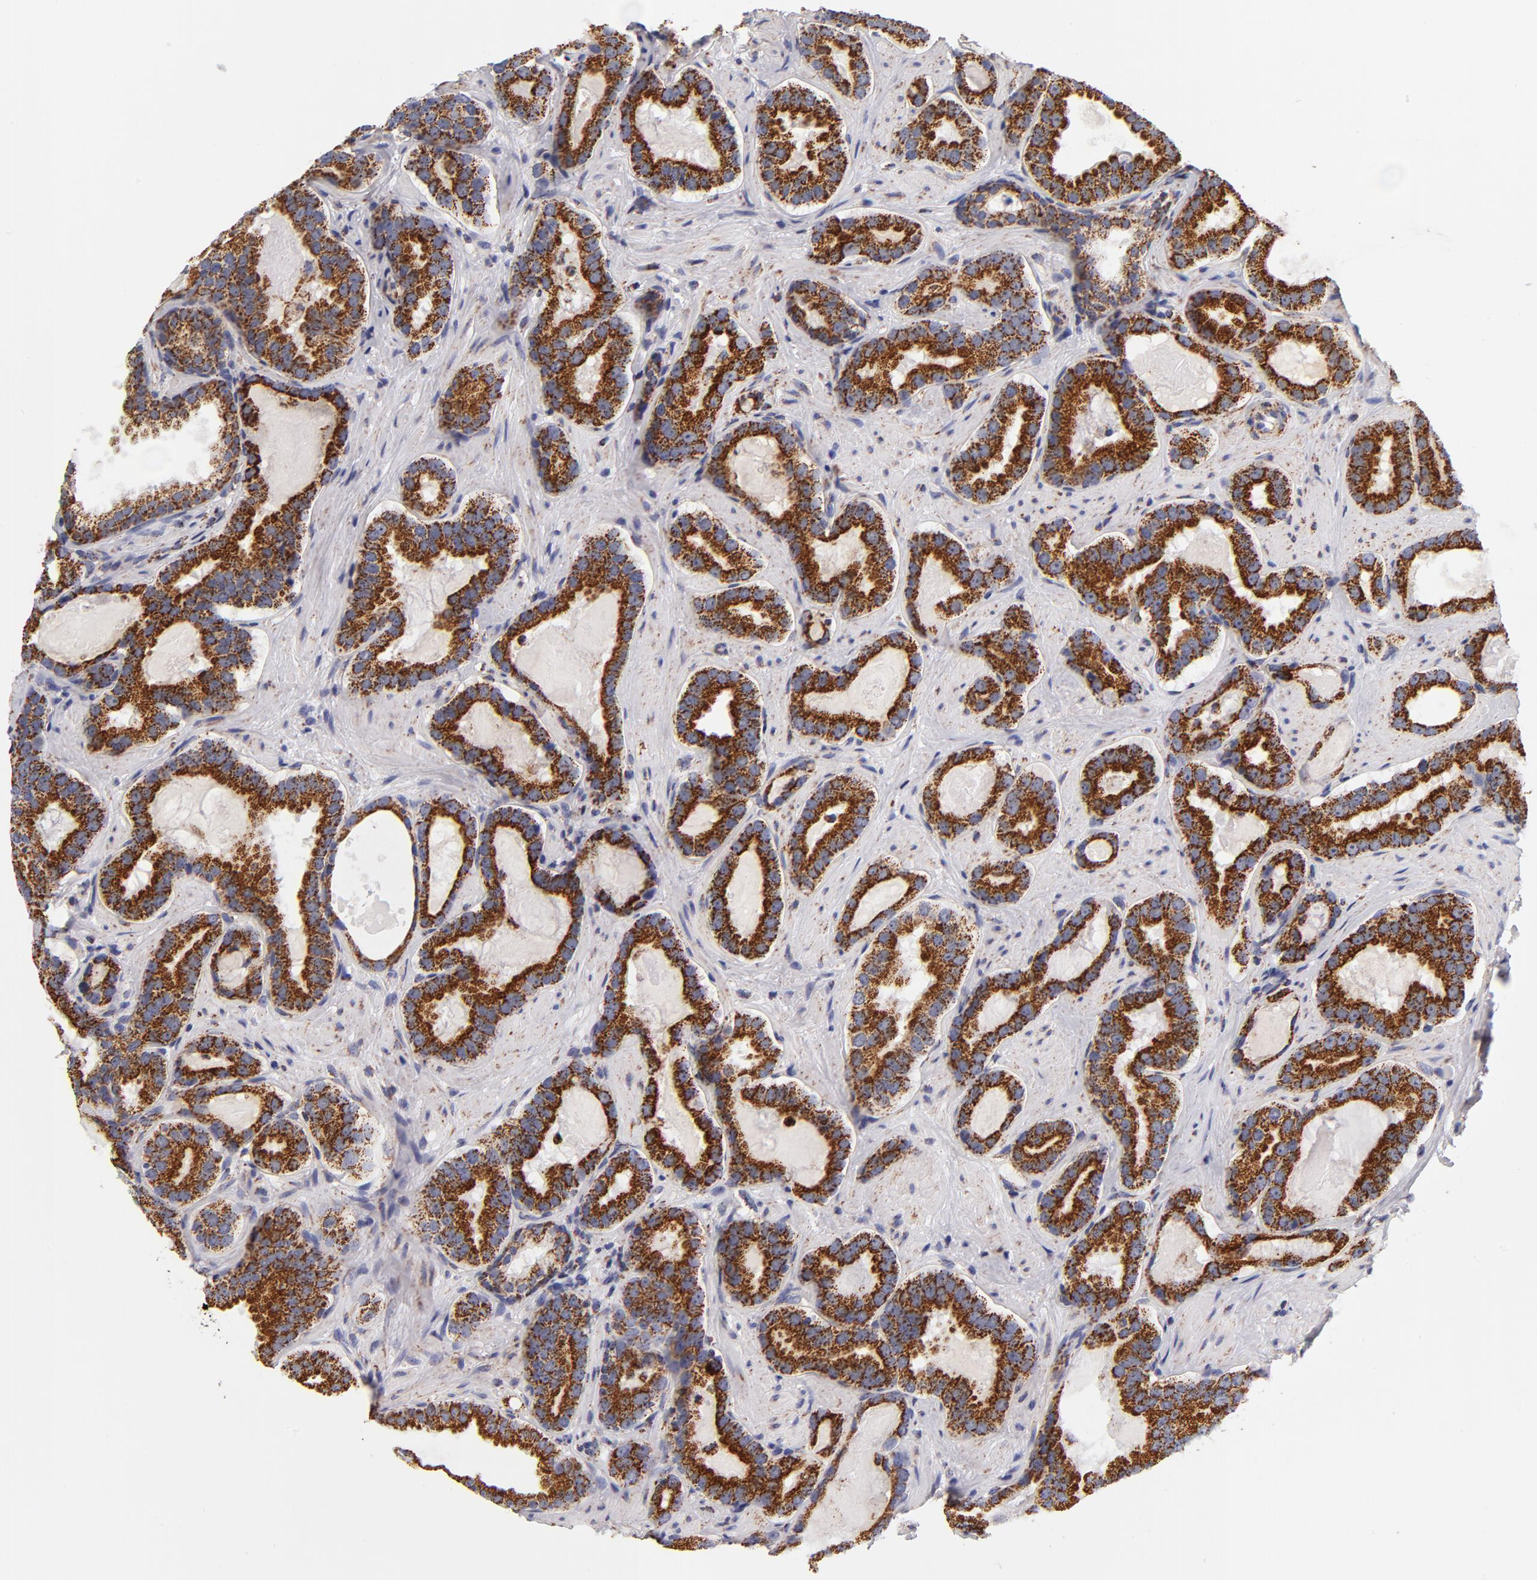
{"staining": {"intensity": "strong", "quantity": ">75%", "location": "cytoplasmic/membranous"}, "tissue": "prostate cancer", "cell_type": "Tumor cells", "image_type": "cancer", "snomed": [{"axis": "morphology", "description": "Adenocarcinoma, Low grade"}, {"axis": "topography", "description": "Prostate"}], "caption": "High-power microscopy captured an immunohistochemistry (IHC) photomicrograph of prostate low-grade adenocarcinoma, revealing strong cytoplasmic/membranous expression in about >75% of tumor cells.", "gene": "ECHS1", "patient": {"sex": "male", "age": 59}}